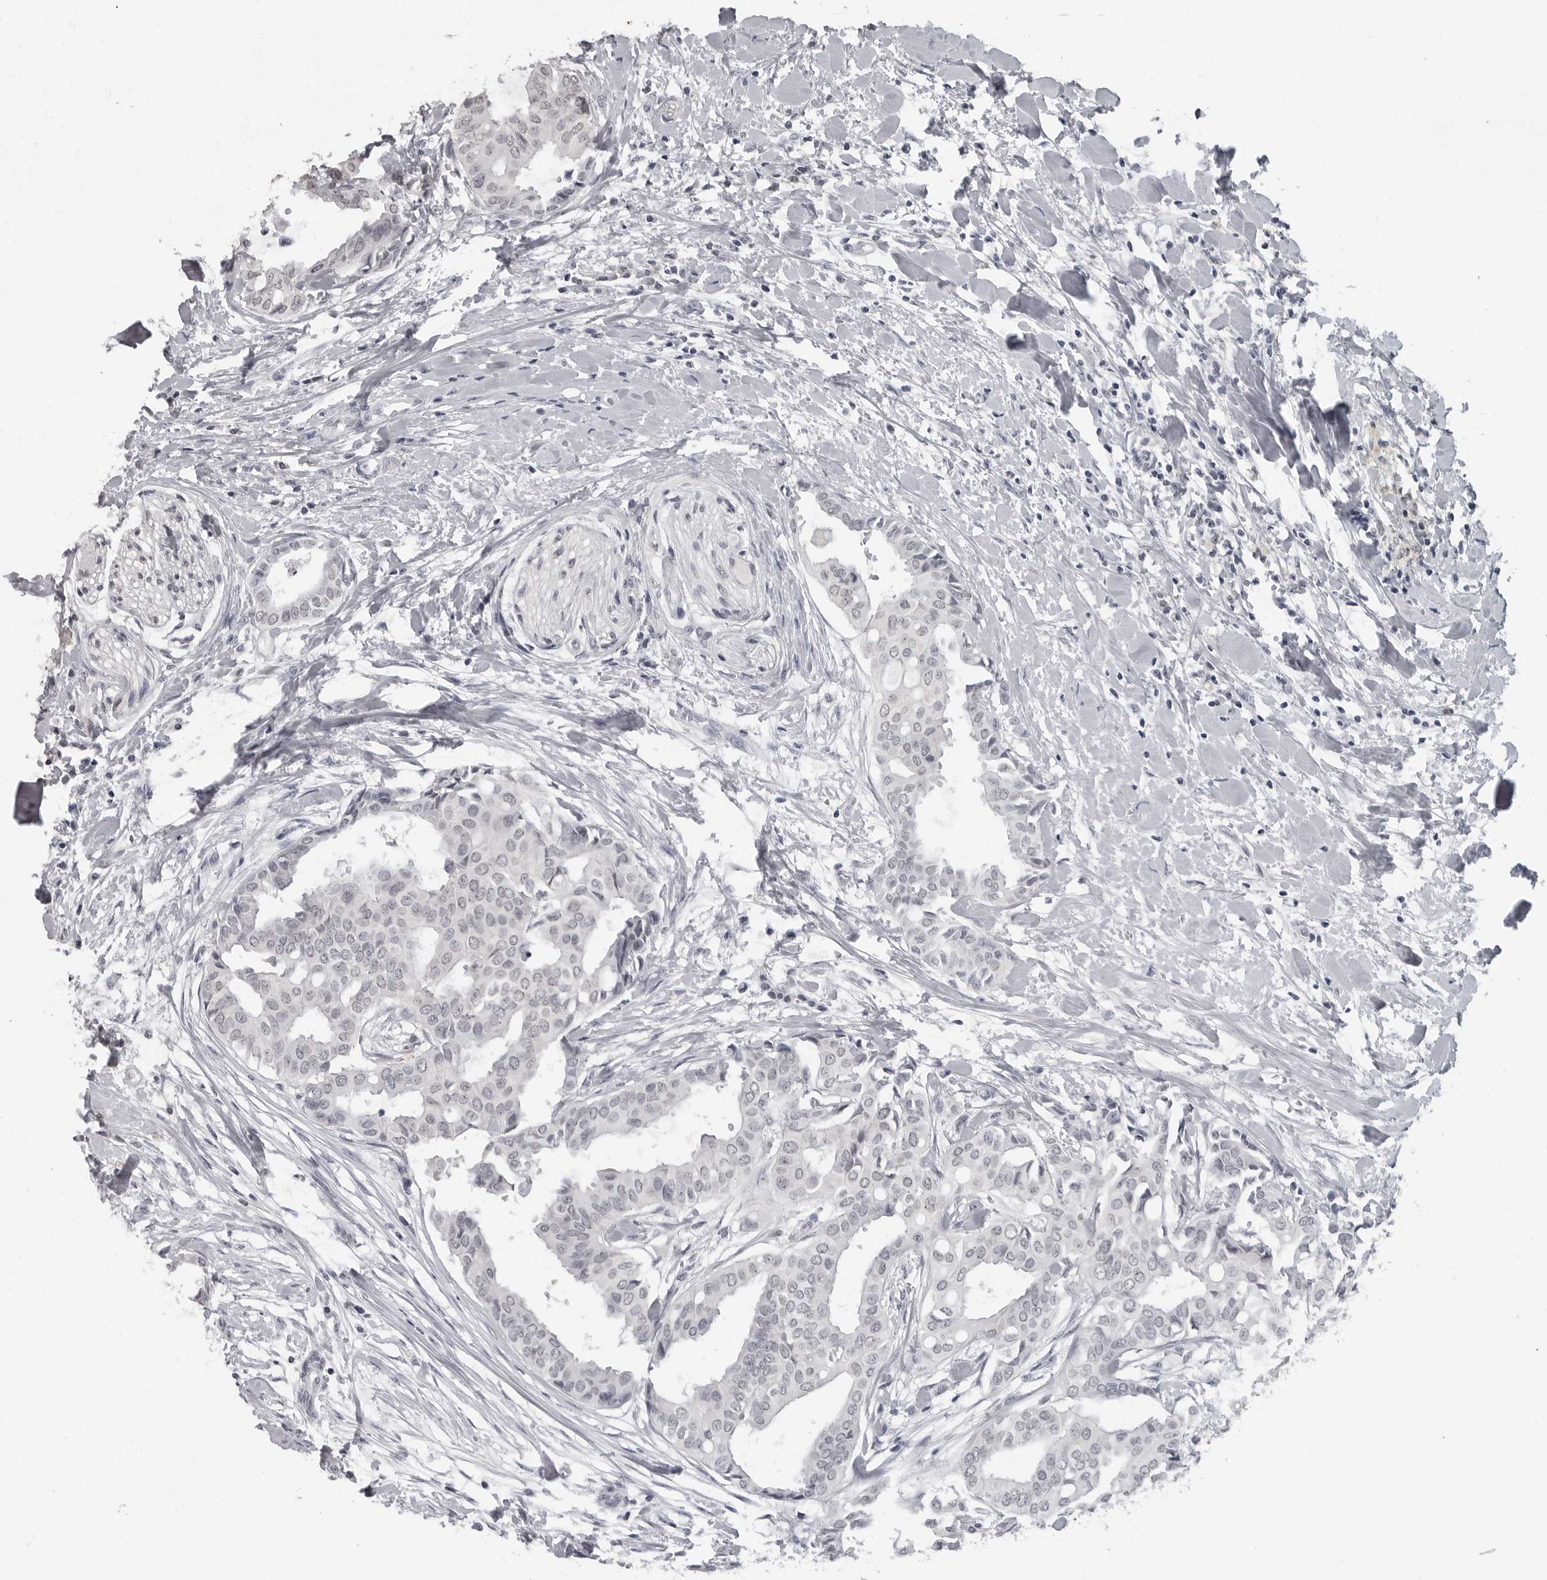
{"staining": {"intensity": "negative", "quantity": "none", "location": "none"}, "tissue": "head and neck cancer", "cell_type": "Tumor cells", "image_type": "cancer", "snomed": [{"axis": "morphology", "description": "Adenocarcinoma, NOS"}, {"axis": "topography", "description": "Salivary gland"}, {"axis": "topography", "description": "Head-Neck"}], "caption": "Immunohistochemistry micrograph of human head and neck cancer (adenocarcinoma) stained for a protein (brown), which demonstrates no positivity in tumor cells.", "gene": "DDX54", "patient": {"sex": "female", "age": 59}}